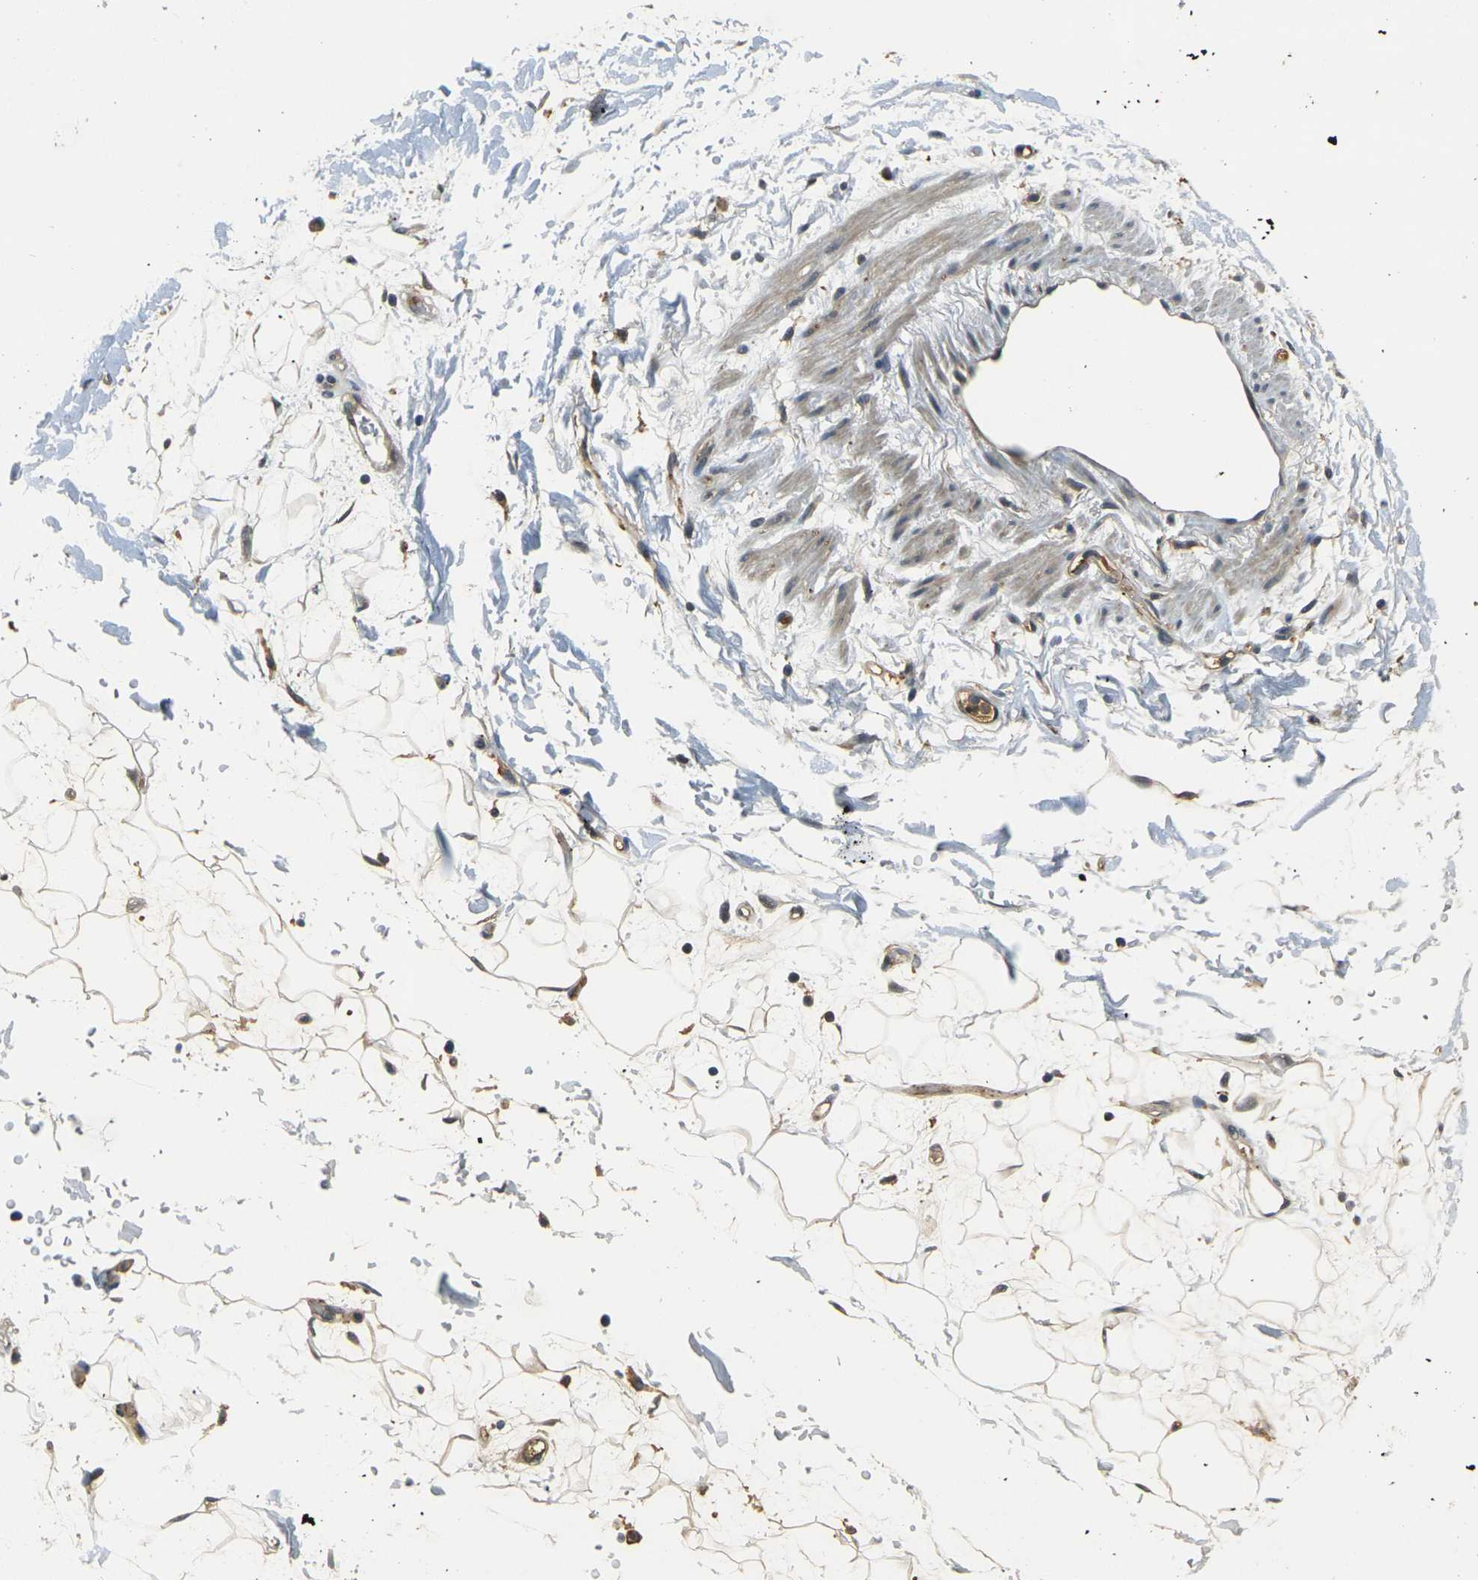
{"staining": {"intensity": "weak", "quantity": "25%-75%", "location": "cytoplasmic/membranous"}, "tissue": "adipose tissue", "cell_type": "Adipocytes", "image_type": "normal", "snomed": [{"axis": "morphology", "description": "Normal tissue, NOS"}, {"axis": "topography", "description": "Soft tissue"}], "caption": "Immunohistochemical staining of normal adipose tissue shows low levels of weak cytoplasmic/membranous expression in approximately 25%-75% of adipocytes.", "gene": "PIGL", "patient": {"sex": "male", "age": 72}}